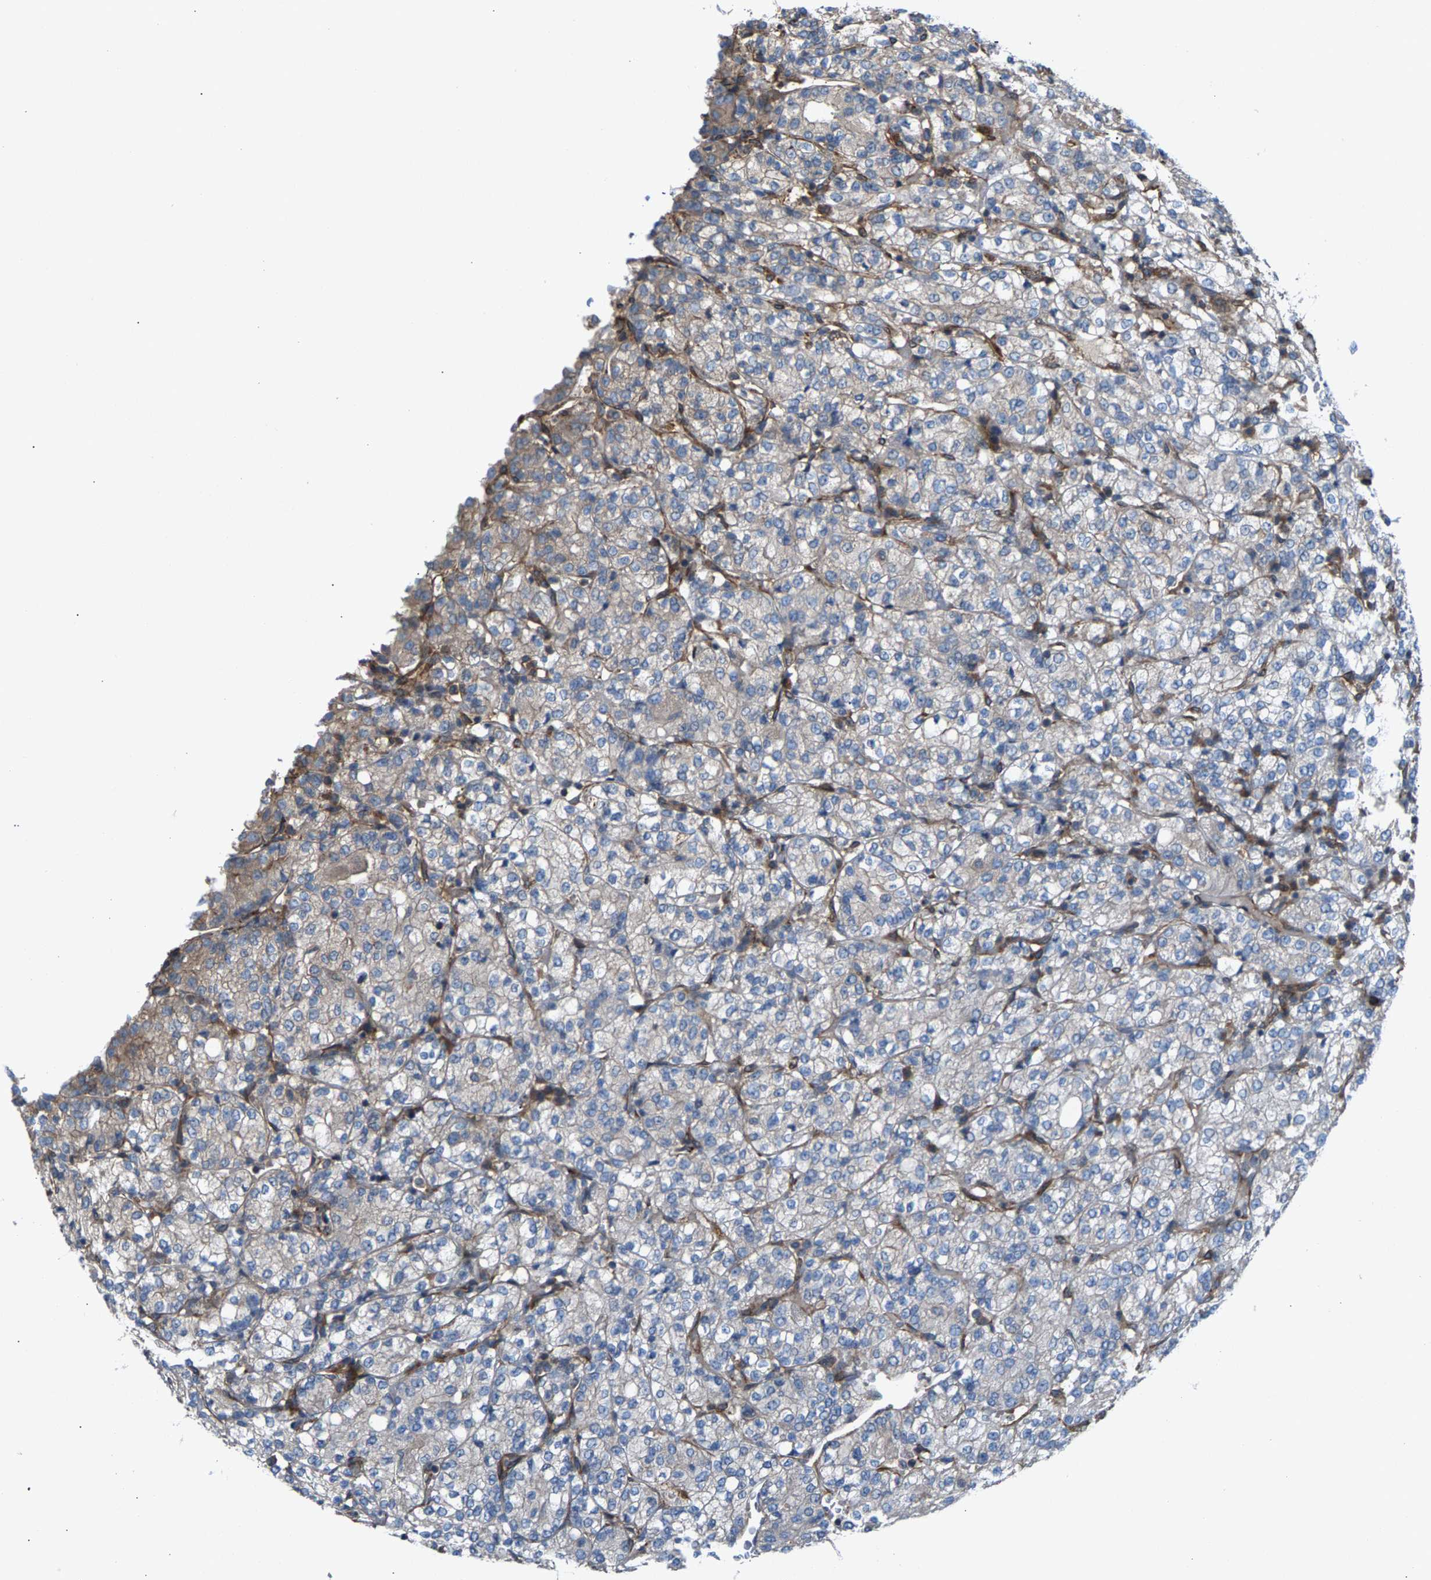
{"staining": {"intensity": "negative", "quantity": "none", "location": "none"}, "tissue": "renal cancer", "cell_type": "Tumor cells", "image_type": "cancer", "snomed": [{"axis": "morphology", "description": "Adenocarcinoma, NOS"}, {"axis": "topography", "description": "Kidney"}], "caption": "Tumor cells show no significant protein positivity in renal cancer.", "gene": "PDCL", "patient": {"sex": "male", "age": 77}}